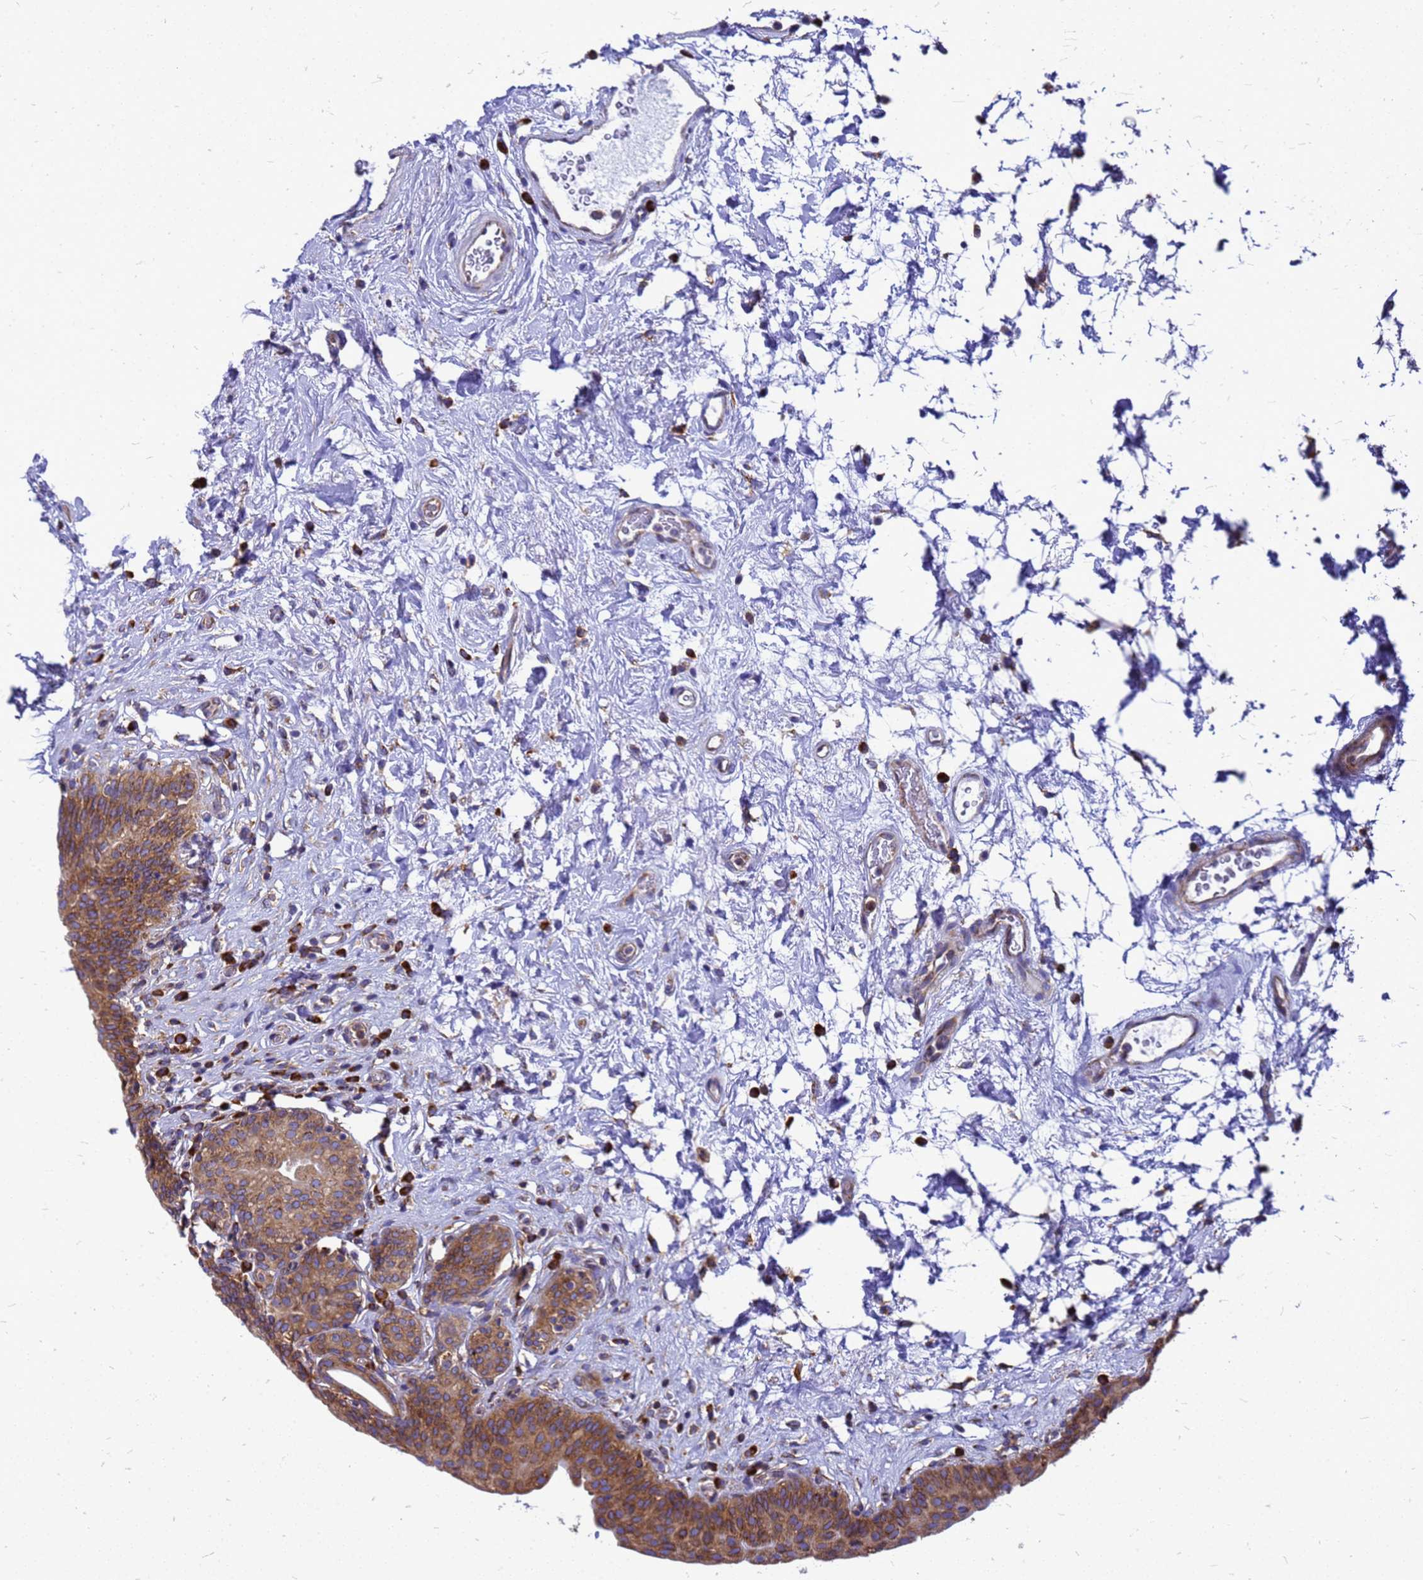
{"staining": {"intensity": "strong", "quantity": ">75%", "location": "cytoplasmic/membranous"}, "tissue": "urinary bladder", "cell_type": "Urothelial cells", "image_type": "normal", "snomed": [{"axis": "morphology", "description": "Normal tissue, NOS"}, {"axis": "topography", "description": "Urinary bladder"}], "caption": "This photomicrograph displays normal urinary bladder stained with immunohistochemistry (IHC) to label a protein in brown. The cytoplasmic/membranous of urothelial cells show strong positivity for the protein. Nuclei are counter-stained blue.", "gene": "EEF1D", "patient": {"sex": "male", "age": 83}}